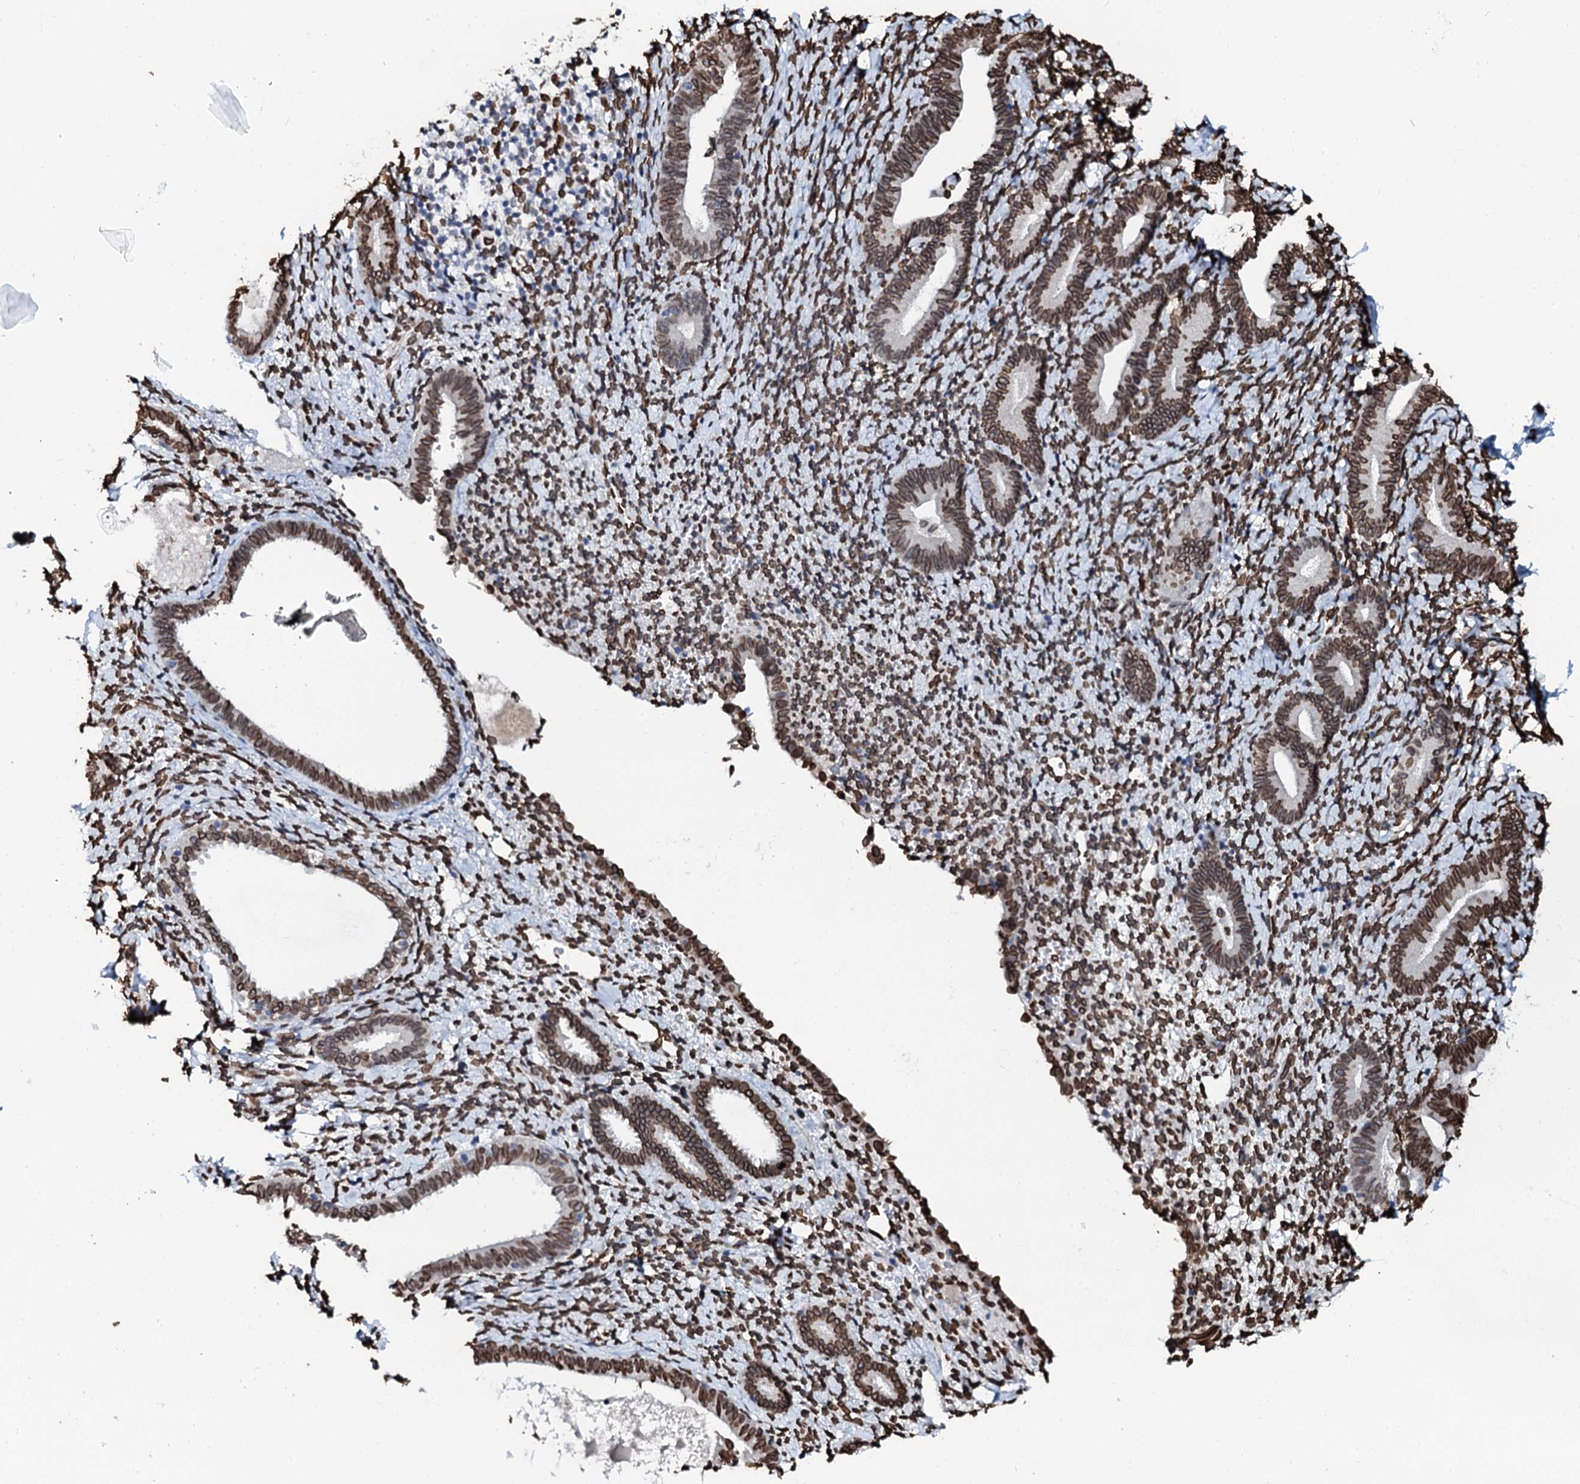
{"staining": {"intensity": "moderate", "quantity": ">75%", "location": "nuclear"}, "tissue": "endometrium", "cell_type": "Cells in endometrial stroma", "image_type": "normal", "snomed": [{"axis": "morphology", "description": "Normal tissue, NOS"}, {"axis": "topography", "description": "Endometrium"}], "caption": "Brown immunohistochemical staining in normal endometrium exhibits moderate nuclear staining in approximately >75% of cells in endometrial stroma. (DAB (3,3'-diaminobenzidine) = brown stain, brightfield microscopy at high magnification).", "gene": "KATNAL2", "patient": {"sex": "female", "age": 65}}